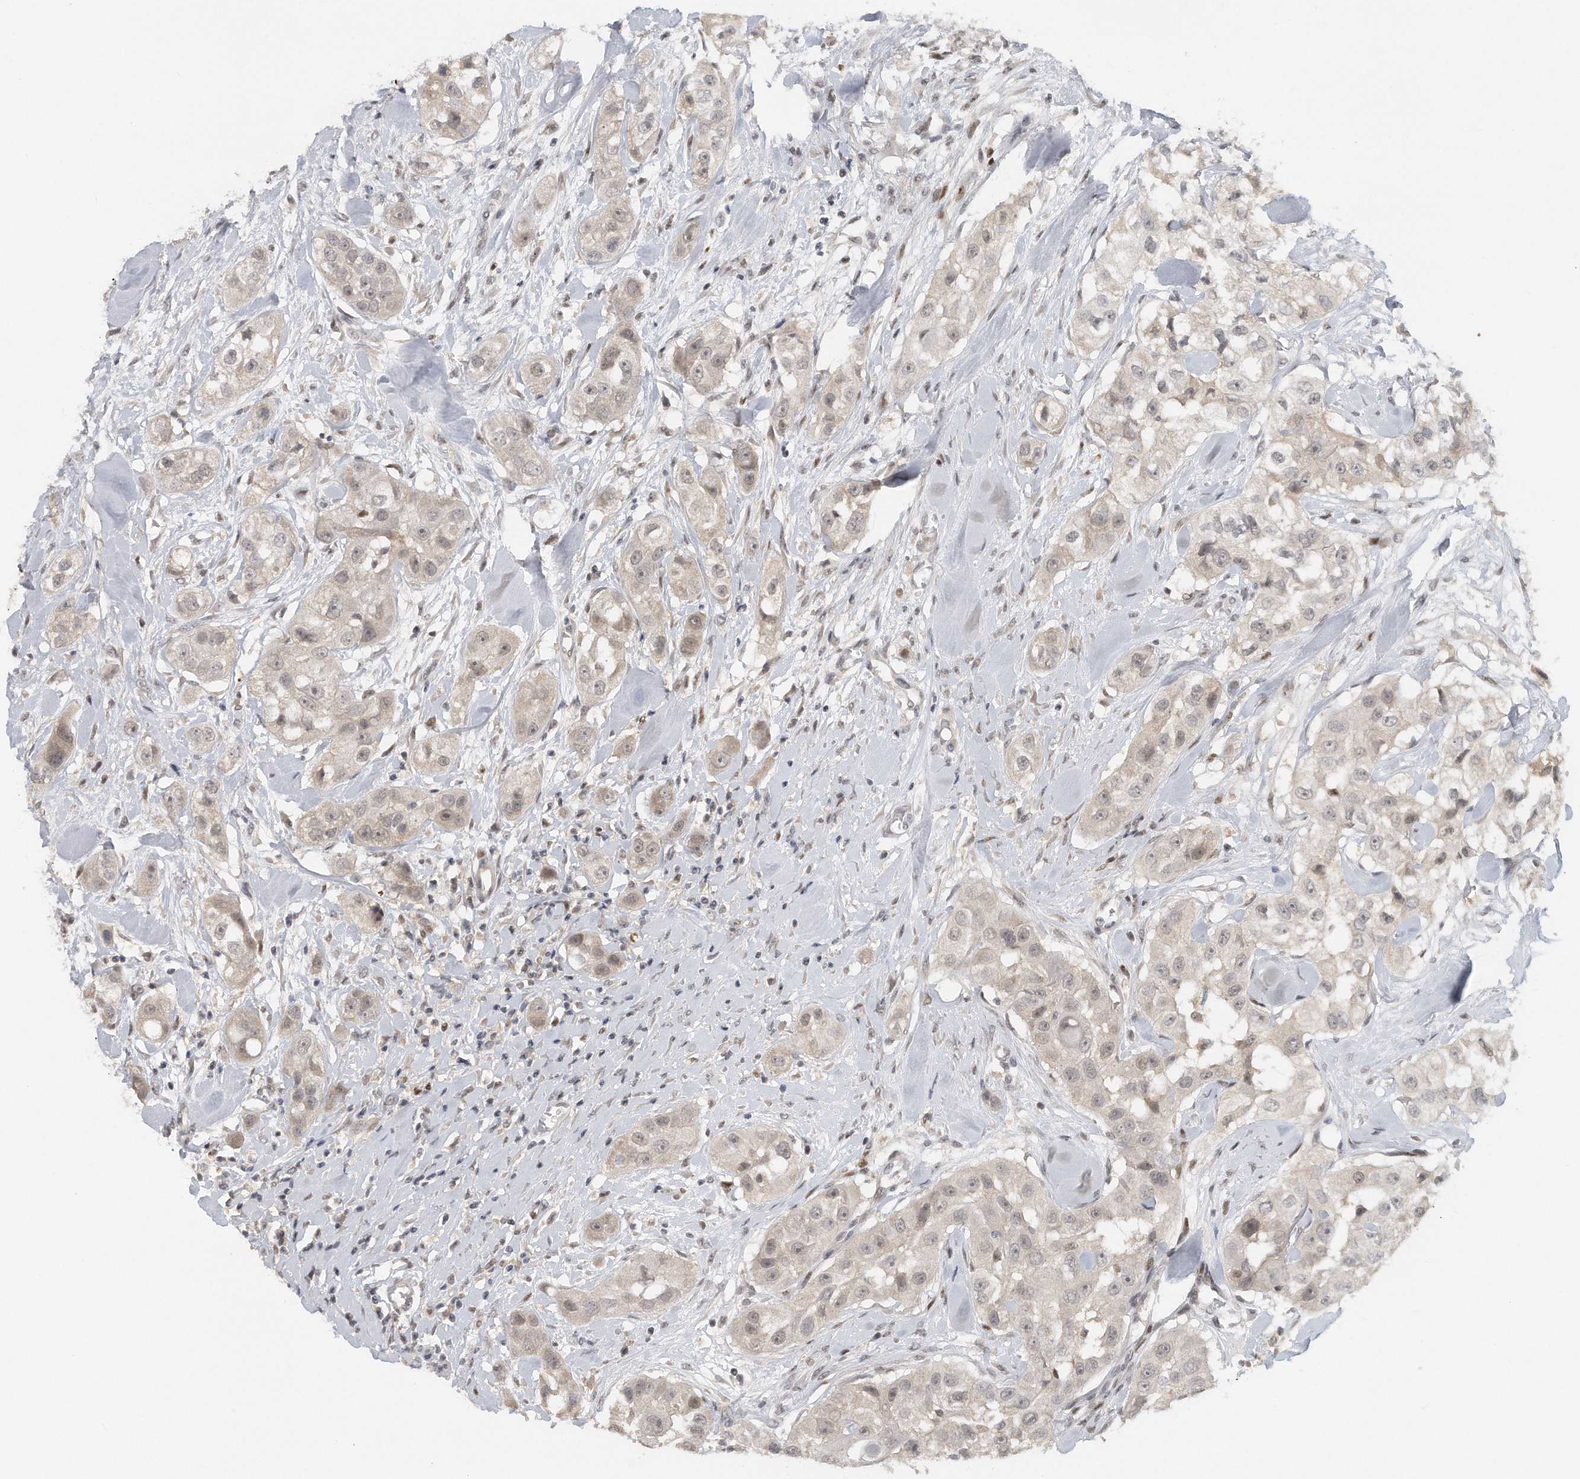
{"staining": {"intensity": "weak", "quantity": "25%-75%", "location": "nuclear"}, "tissue": "head and neck cancer", "cell_type": "Tumor cells", "image_type": "cancer", "snomed": [{"axis": "morphology", "description": "Normal tissue, NOS"}, {"axis": "morphology", "description": "Squamous cell carcinoma, NOS"}, {"axis": "topography", "description": "Skeletal muscle"}, {"axis": "topography", "description": "Head-Neck"}], "caption": "Protein staining displays weak nuclear staining in approximately 25%-75% of tumor cells in head and neck squamous cell carcinoma. (DAB (3,3'-diaminobenzidine) IHC, brown staining for protein, blue staining for nuclei).", "gene": "DDX43", "patient": {"sex": "male", "age": 51}}